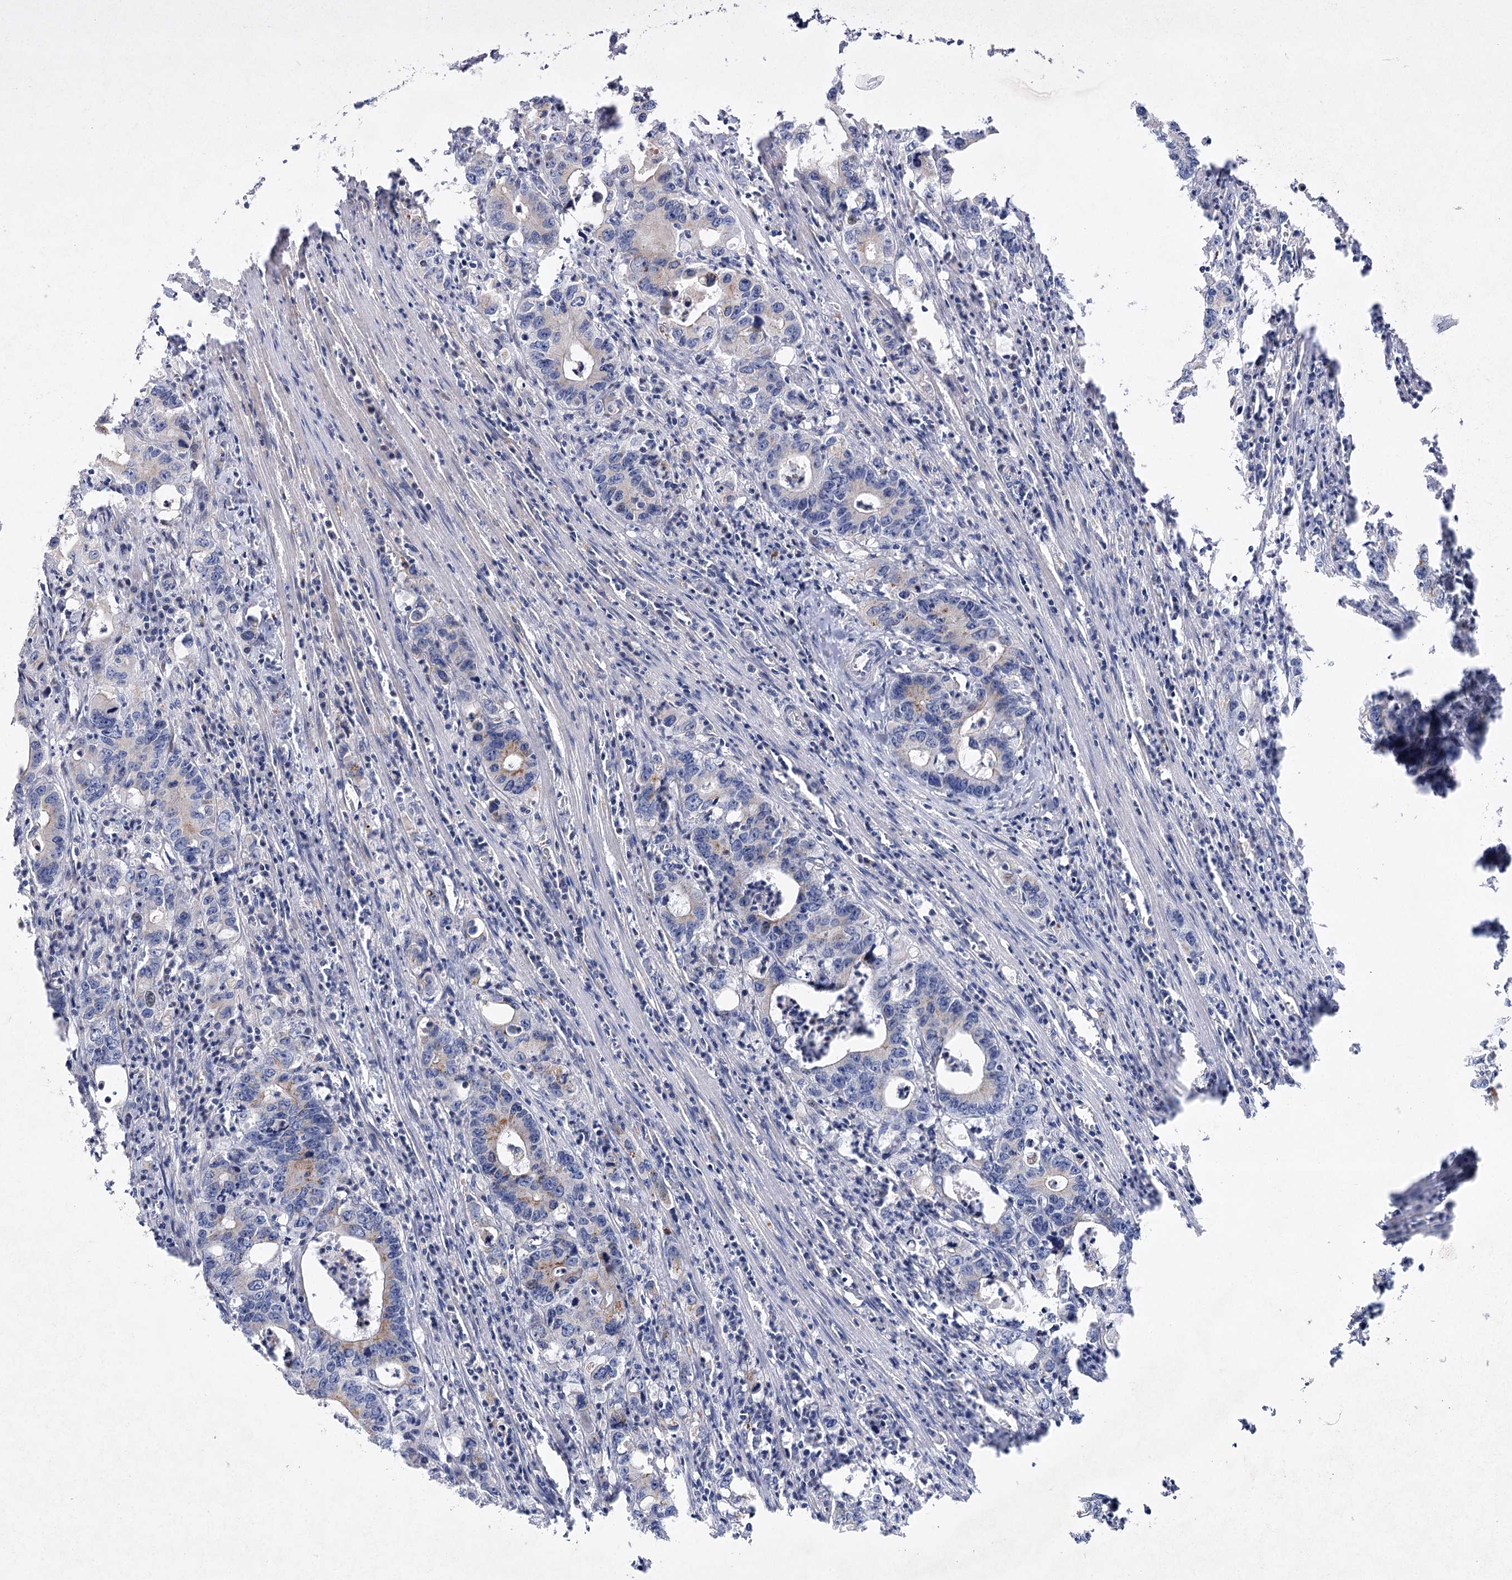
{"staining": {"intensity": "weak", "quantity": "<25%", "location": "cytoplasmic/membranous"}, "tissue": "colorectal cancer", "cell_type": "Tumor cells", "image_type": "cancer", "snomed": [{"axis": "morphology", "description": "Adenocarcinoma, NOS"}, {"axis": "topography", "description": "Colon"}], "caption": "Tumor cells show no significant protein staining in colorectal cancer.", "gene": "SH3BP5L", "patient": {"sex": "female", "age": 75}}